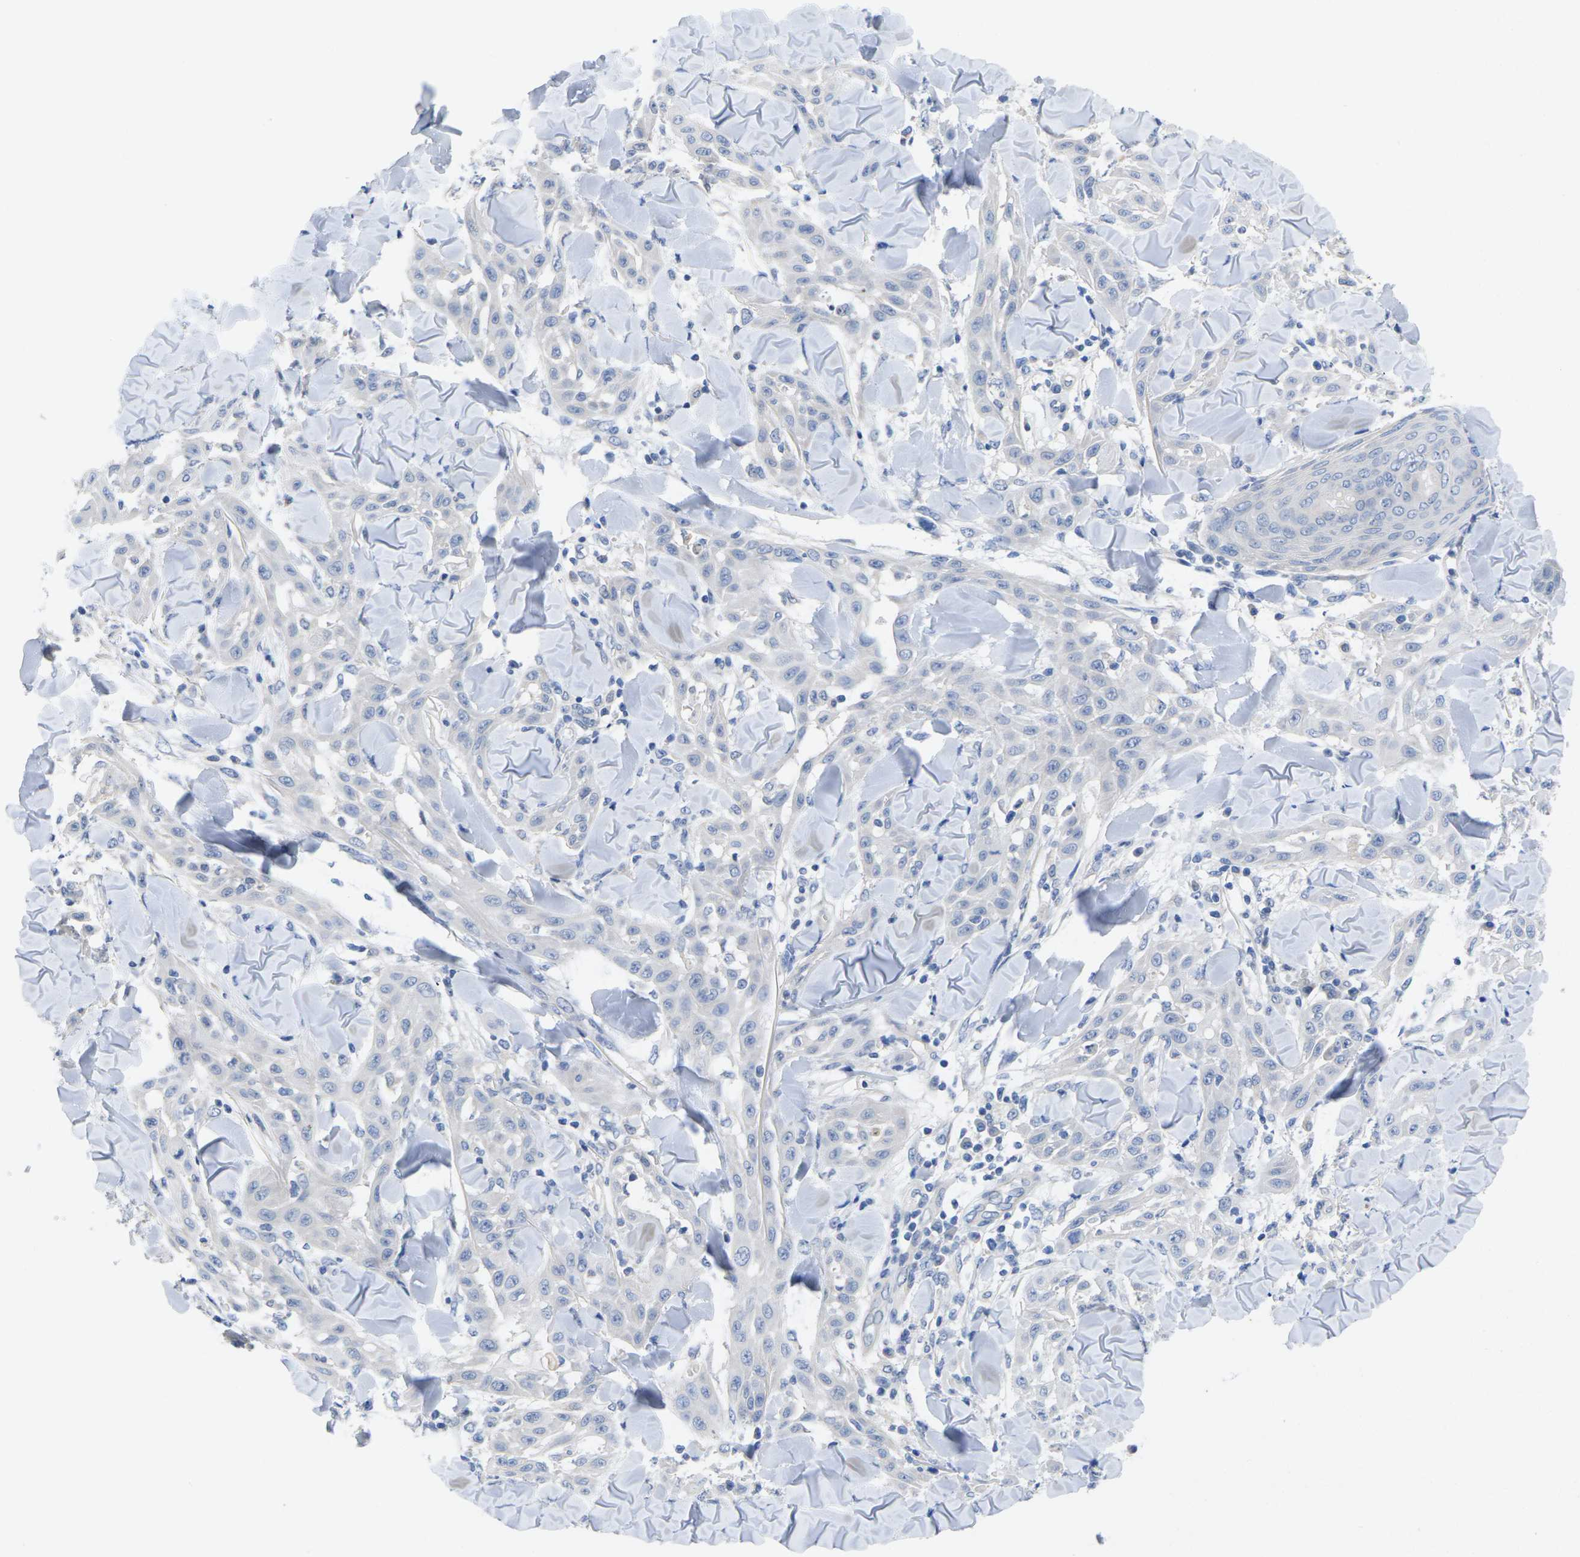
{"staining": {"intensity": "negative", "quantity": "none", "location": "none"}, "tissue": "skin cancer", "cell_type": "Tumor cells", "image_type": "cancer", "snomed": [{"axis": "morphology", "description": "Squamous cell carcinoma, NOS"}, {"axis": "topography", "description": "Skin"}], "caption": "Immunohistochemical staining of skin squamous cell carcinoma reveals no significant positivity in tumor cells. The staining was performed using DAB to visualize the protein expression in brown, while the nuclei were stained in blue with hematoxylin (Magnification: 20x).", "gene": "TNNI3", "patient": {"sex": "male", "age": 24}}